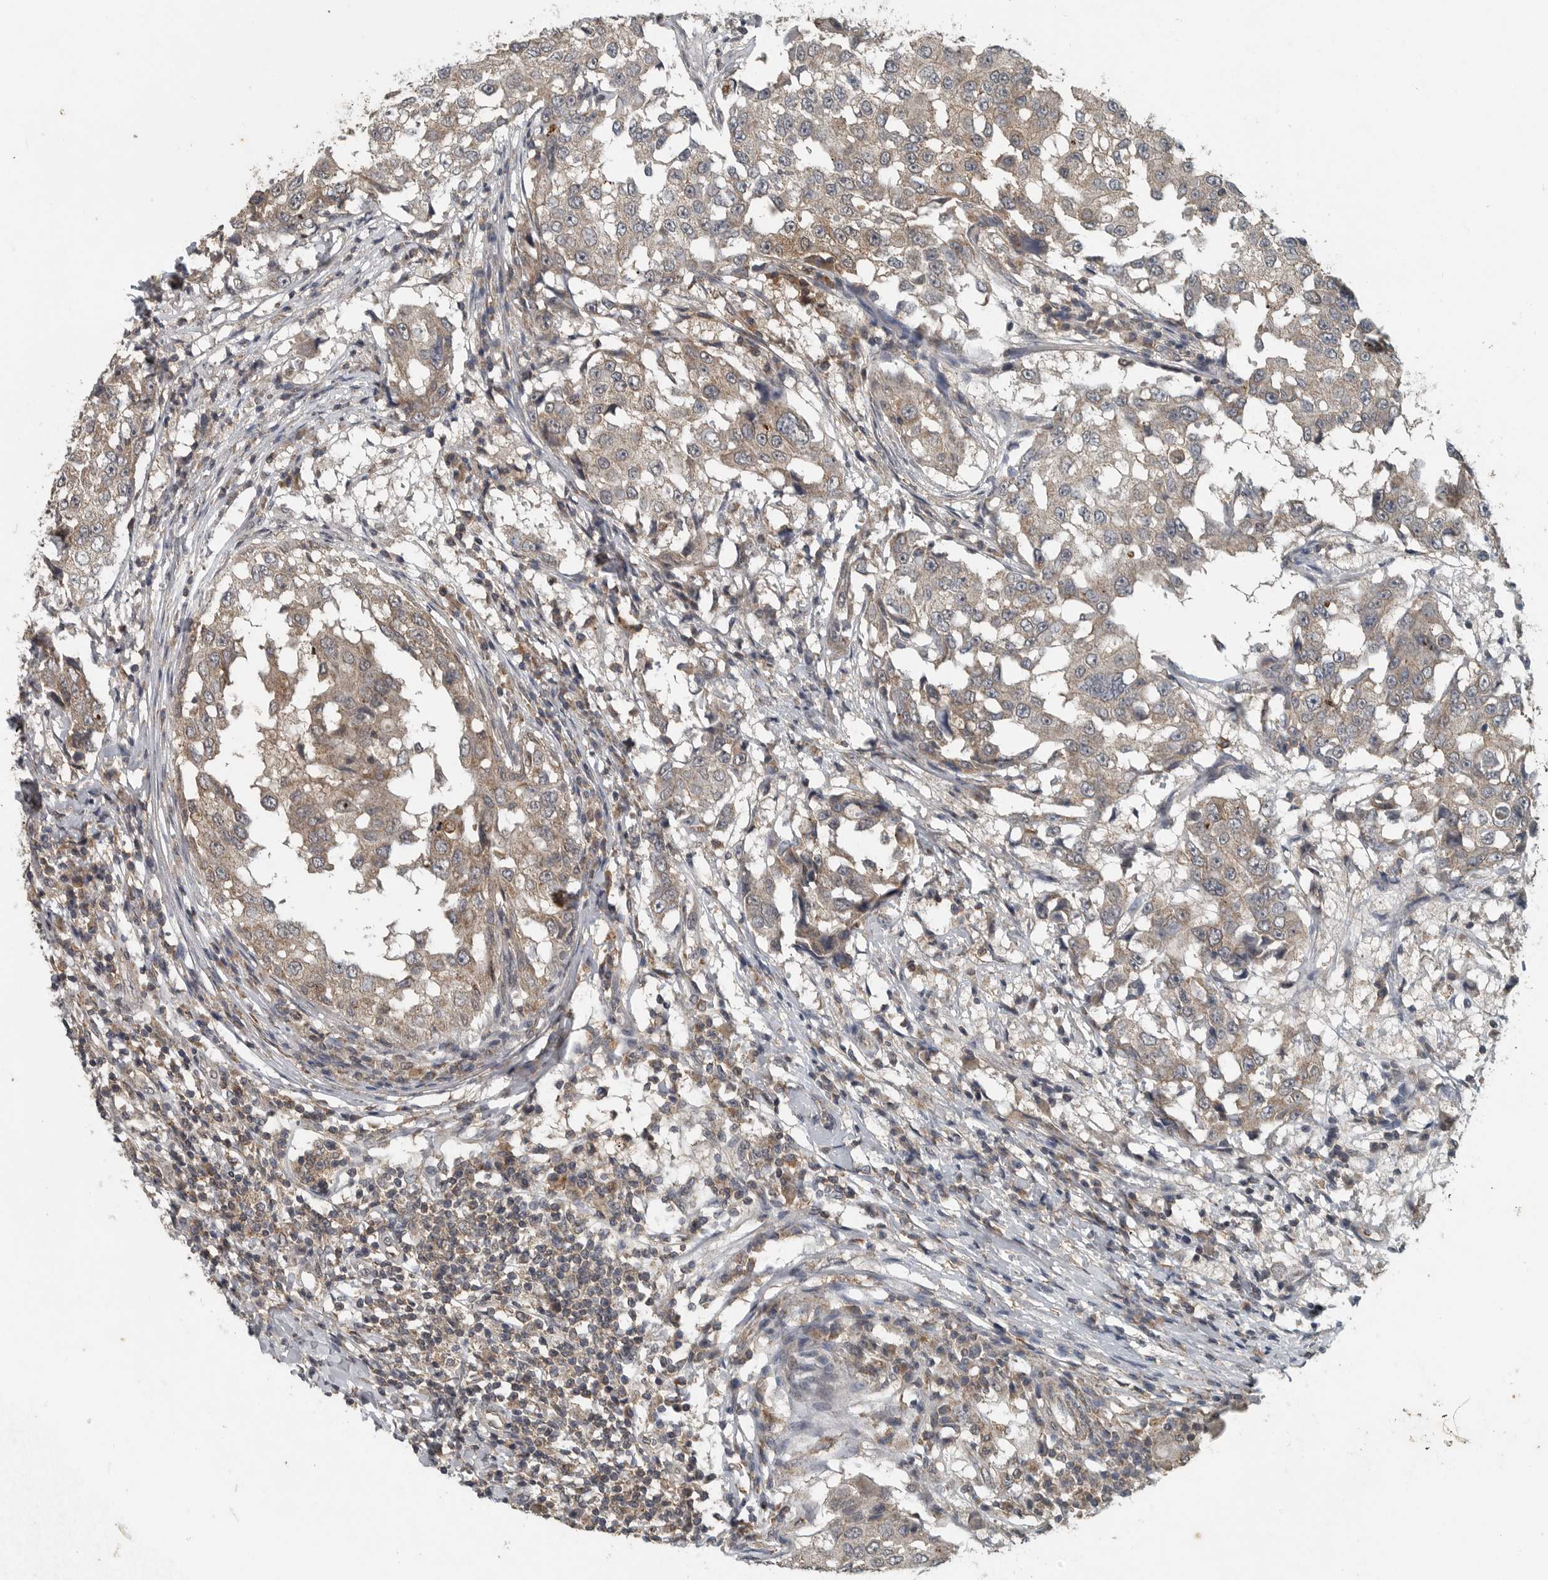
{"staining": {"intensity": "weak", "quantity": ">75%", "location": "cytoplasmic/membranous"}, "tissue": "breast cancer", "cell_type": "Tumor cells", "image_type": "cancer", "snomed": [{"axis": "morphology", "description": "Duct carcinoma"}, {"axis": "topography", "description": "Breast"}], "caption": "Breast cancer was stained to show a protein in brown. There is low levels of weak cytoplasmic/membranous expression in approximately >75% of tumor cells. The protein is stained brown, and the nuclei are stained in blue (DAB IHC with brightfield microscopy, high magnification).", "gene": "IL6ST", "patient": {"sex": "female", "age": 27}}